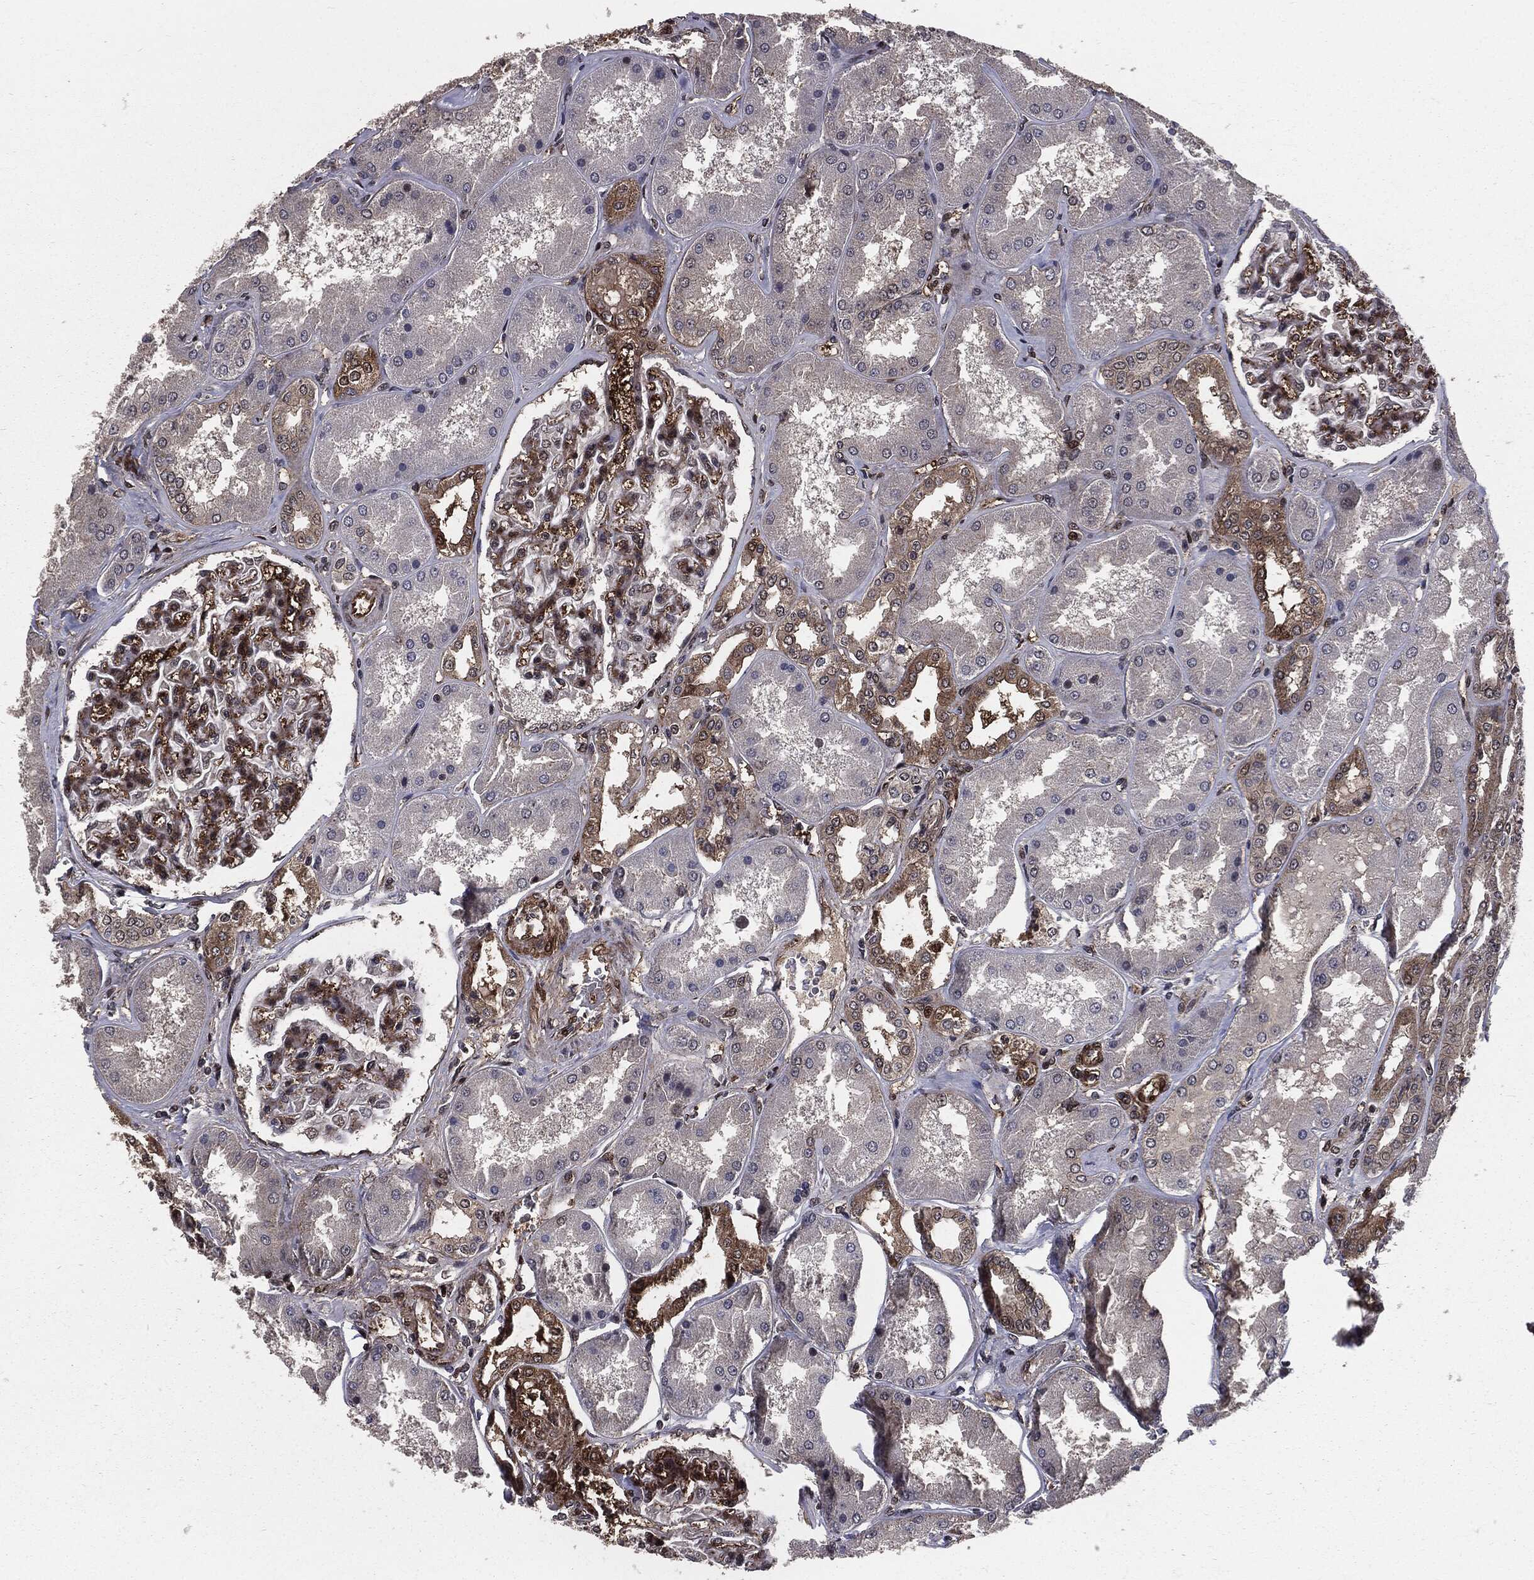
{"staining": {"intensity": "moderate", "quantity": "25%-75%", "location": "cytoplasmic/membranous"}, "tissue": "kidney", "cell_type": "Cells in glomeruli", "image_type": "normal", "snomed": [{"axis": "morphology", "description": "Normal tissue, NOS"}, {"axis": "topography", "description": "Kidney"}], "caption": "IHC (DAB (3,3'-diaminobenzidine)) staining of benign human kidney demonstrates moderate cytoplasmic/membranous protein staining in about 25%-75% of cells in glomeruli. (DAB (3,3'-diaminobenzidine) IHC with brightfield microscopy, high magnification).", "gene": "PTPA", "patient": {"sex": "female", "age": 56}}